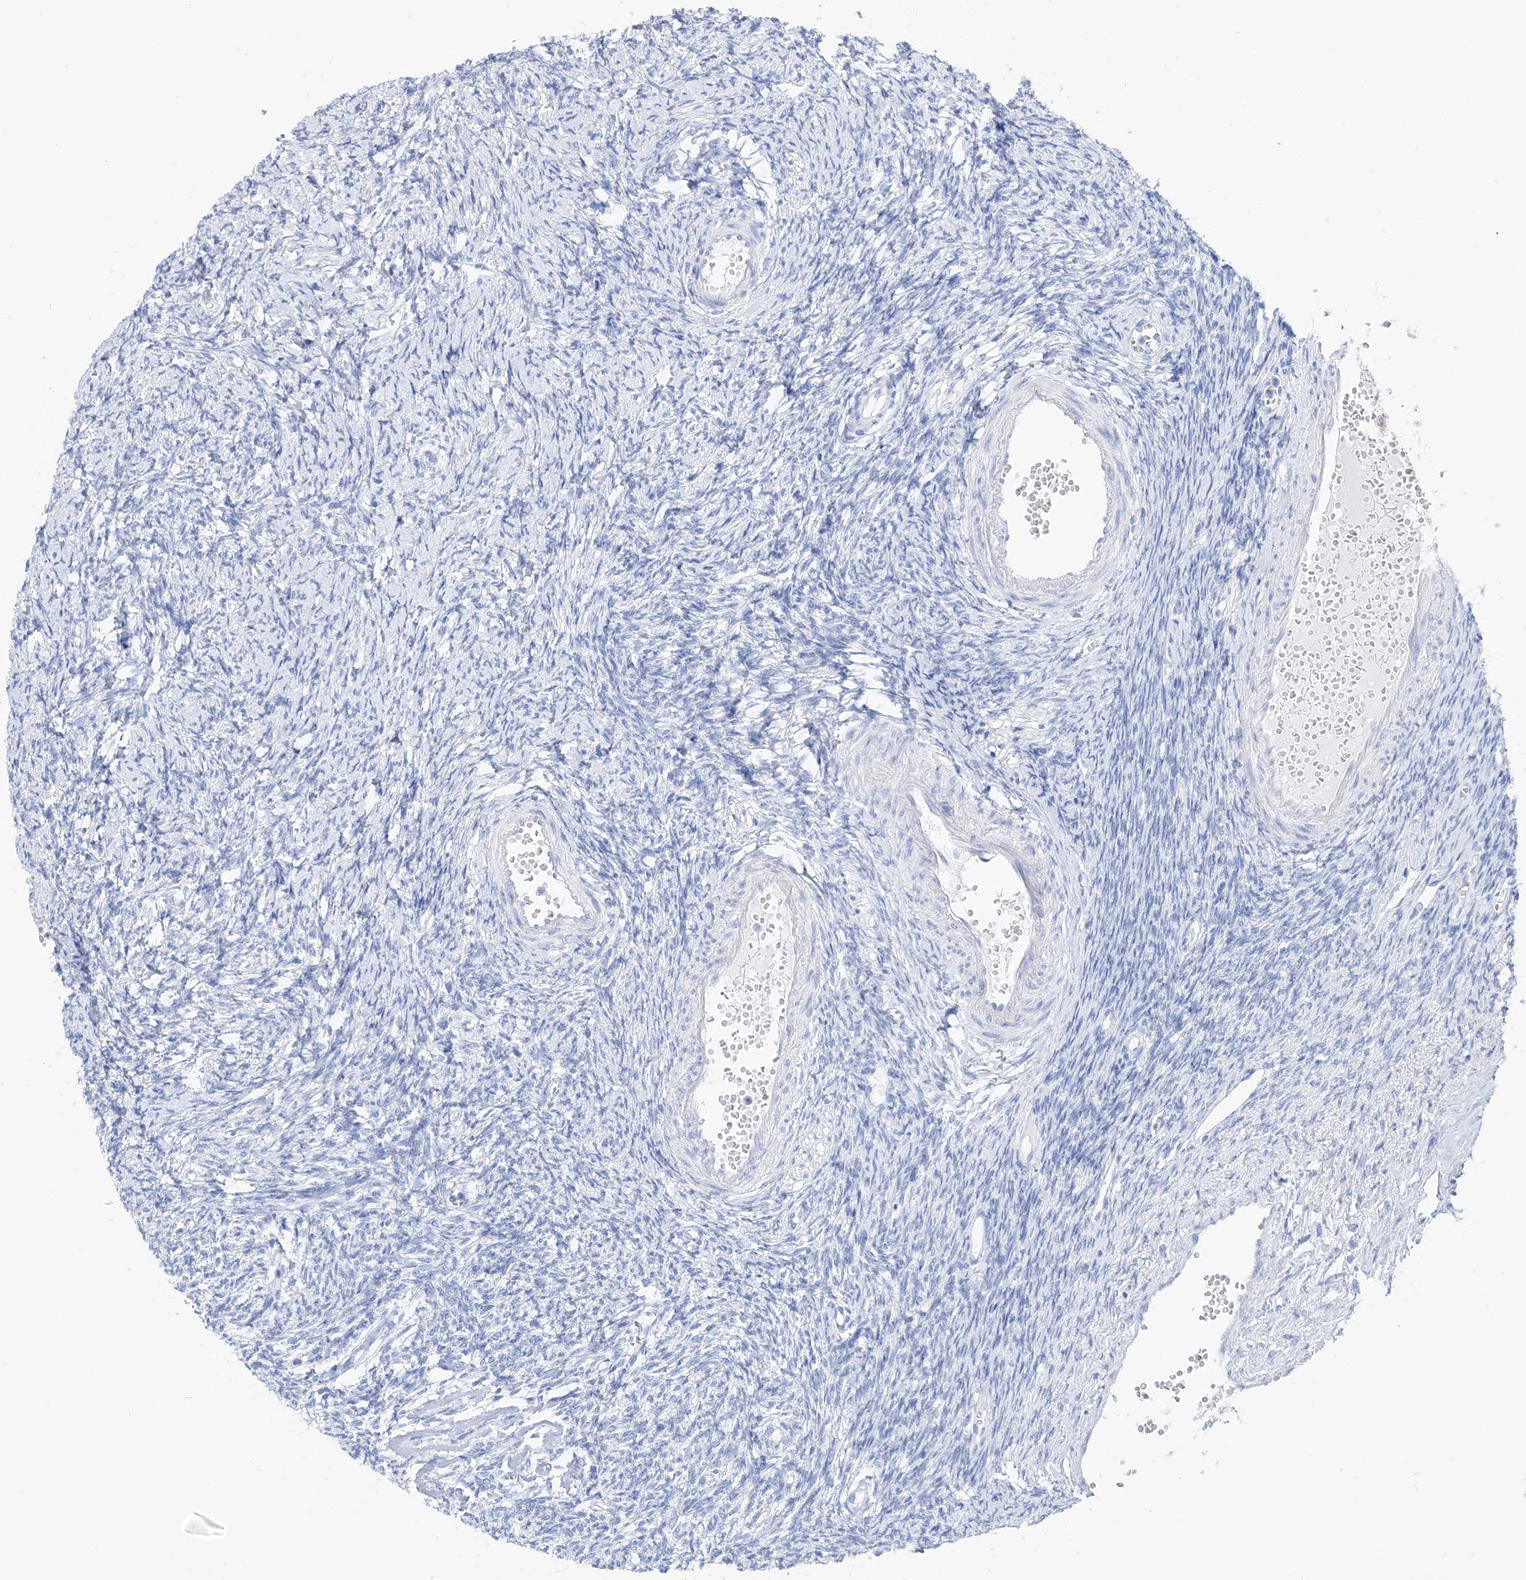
{"staining": {"intensity": "negative", "quantity": "none", "location": "none"}, "tissue": "ovary", "cell_type": "Follicle cells", "image_type": "normal", "snomed": [{"axis": "morphology", "description": "Normal tissue, NOS"}, {"axis": "morphology", "description": "Cyst, NOS"}, {"axis": "topography", "description": "Ovary"}], "caption": "High magnification brightfield microscopy of unremarkable ovary stained with DAB (3,3'-diaminobenzidine) (brown) and counterstained with hematoxylin (blue): follicle cells show no significant positivity. (Brightfield microscopy of DAB (3,3'-diaminobenzidine) IHC at high magnification).", "gene": "TSPYL6", "patient": {"sex": "female", "age": 33}}